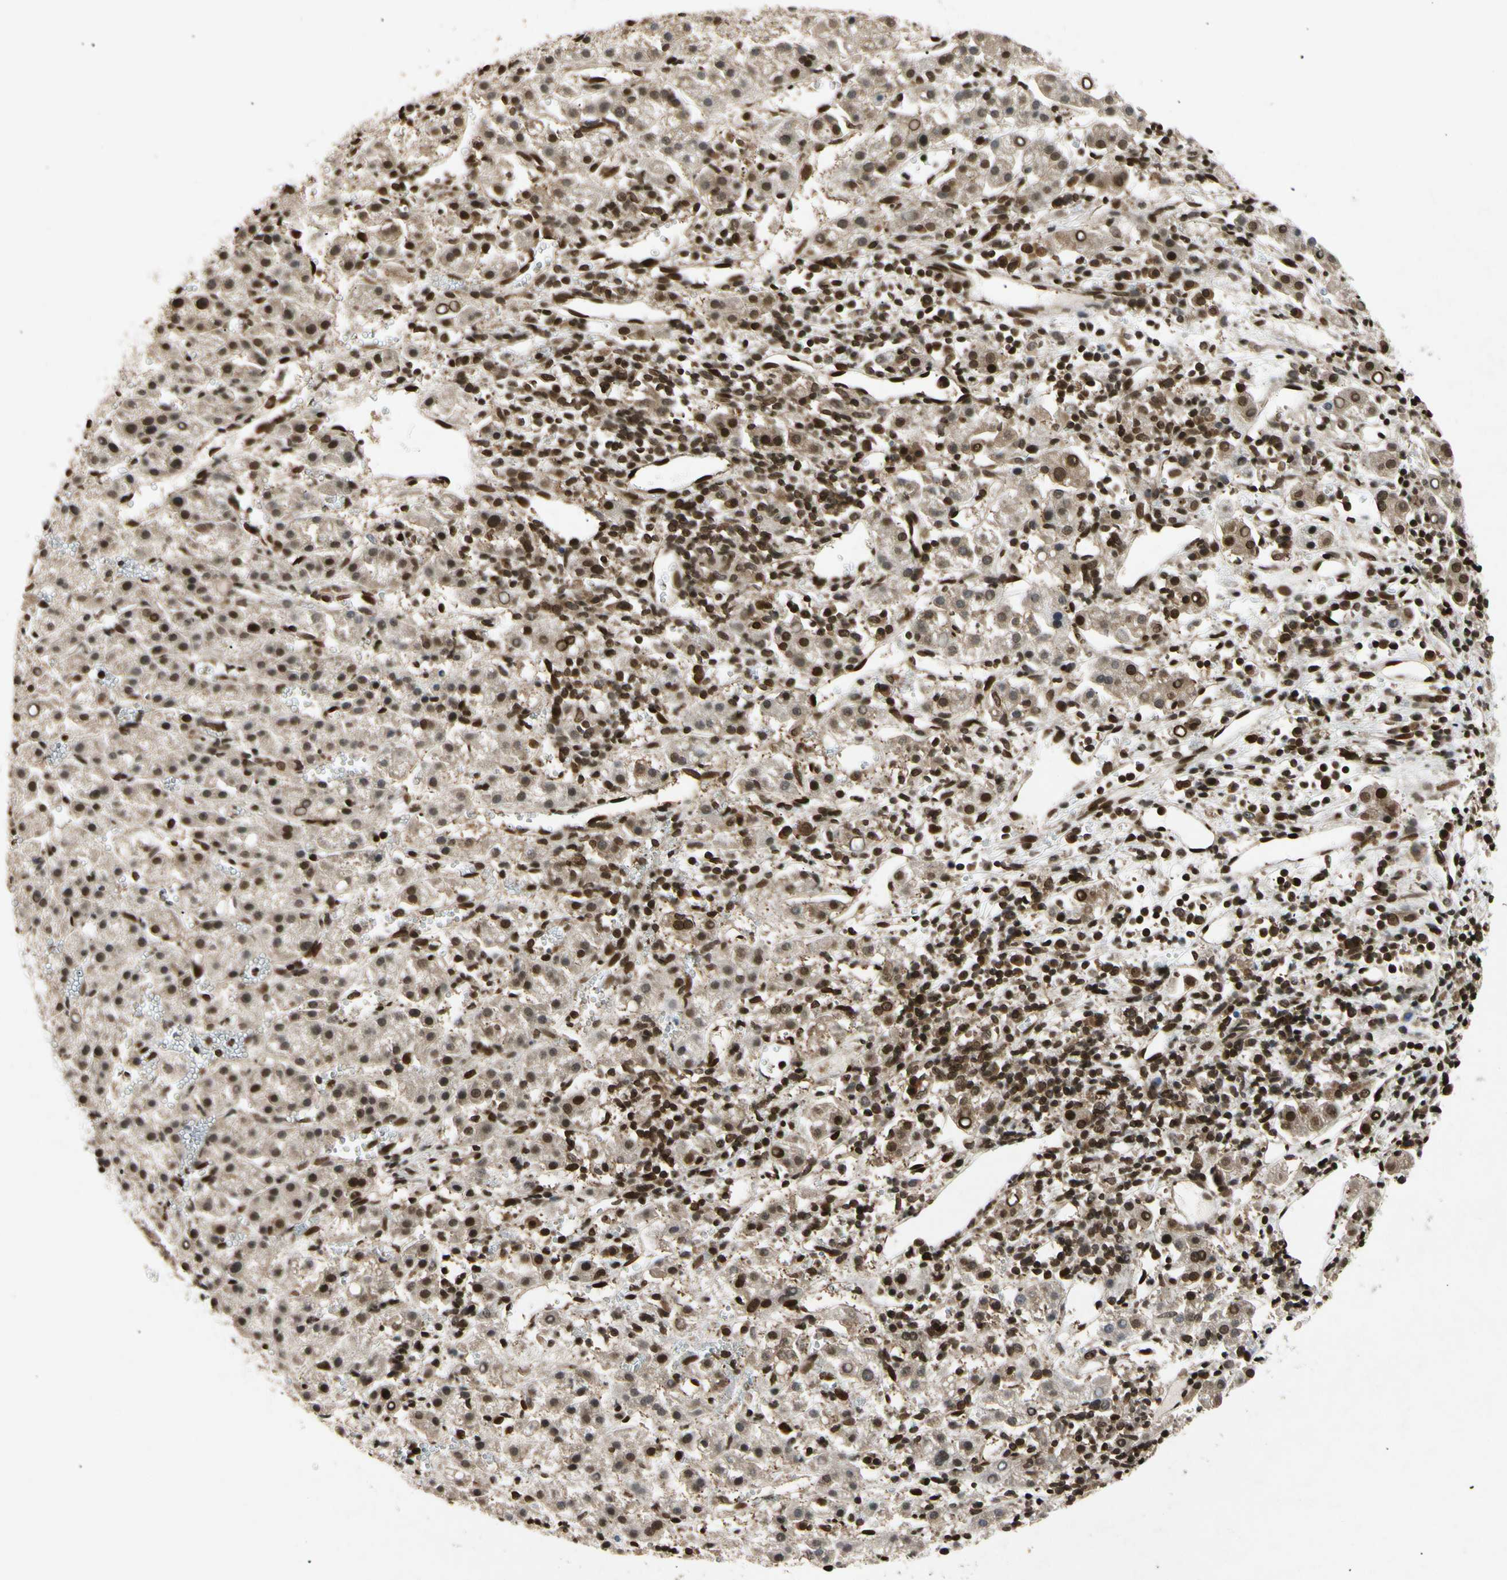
{"staining": {"intensity": "weak", "quantity": "25%-75%", "location": "cytoplasmic/membranous,nuclear"}, "tissue": "liver cancer", "cell_type": "Tumor cells", "image_type": "cancer", "snomed": [{"axis": "morphology", "description": "Carcinoma, Hepatocellular, NOS"}, {"axis": "topography", "description": "Liver"}], "caption": "Immunohistochemistry (IHC) of liver cancer shows low levels of weak cytoplasmic/membranous and nuclear positivity in about 25%-75% of tumor cells. The staining was performed using DAB to visualize the protein expression in brown, while the nuclei were stained in blue with hematoxylin (Magnification: 20x).", "gene": "EIF1AX", "patient": {"sex": "female", "age": 58}}